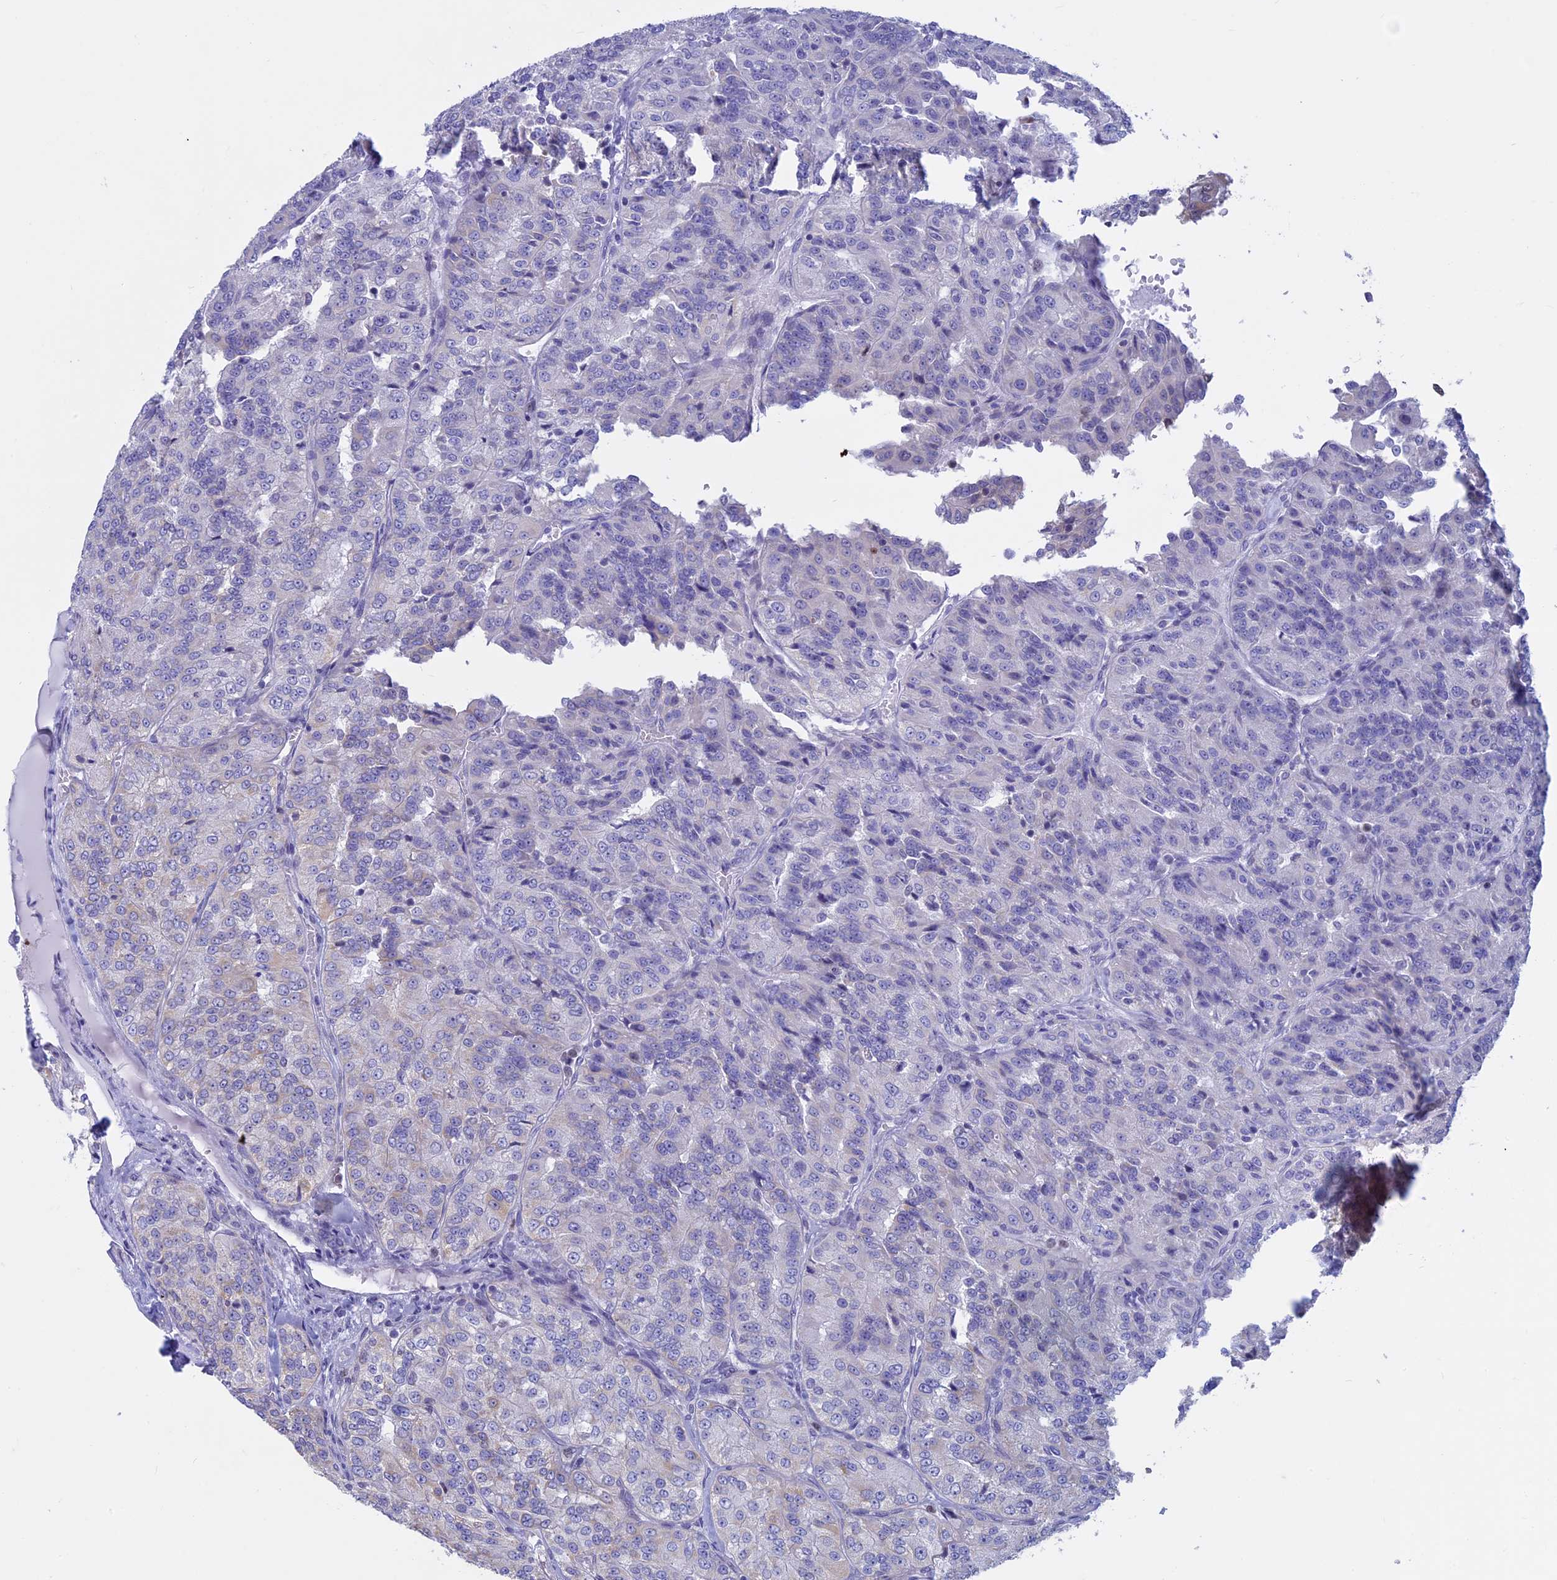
{"staining": {"intensity": "weak", "quantity": "25%-75%", "location": "cytoplasmic/membranous"}, "tissue": "renal cancer", "cell_type": "Tumor cells", "image_type": "cancer", "snomed": [{"axis": "morphology", "description": "Adenocarcinoma, NOS"}, {"axis": "topography", "description": "Kidney"}], "caption": "Immunohistochemistry histopathology image of neoplastic tissue: human adenocarcinoma (renal) stained using immunohistochemistry (IHC) shows low levels of weak protein expression localized specifically in the cytoplasmic/membranous of tumor cells, appearing as a cytoplasmic/membranous brown color.", "gene": "ACSS1", "patient": {"sex": "female", "age": 63}}